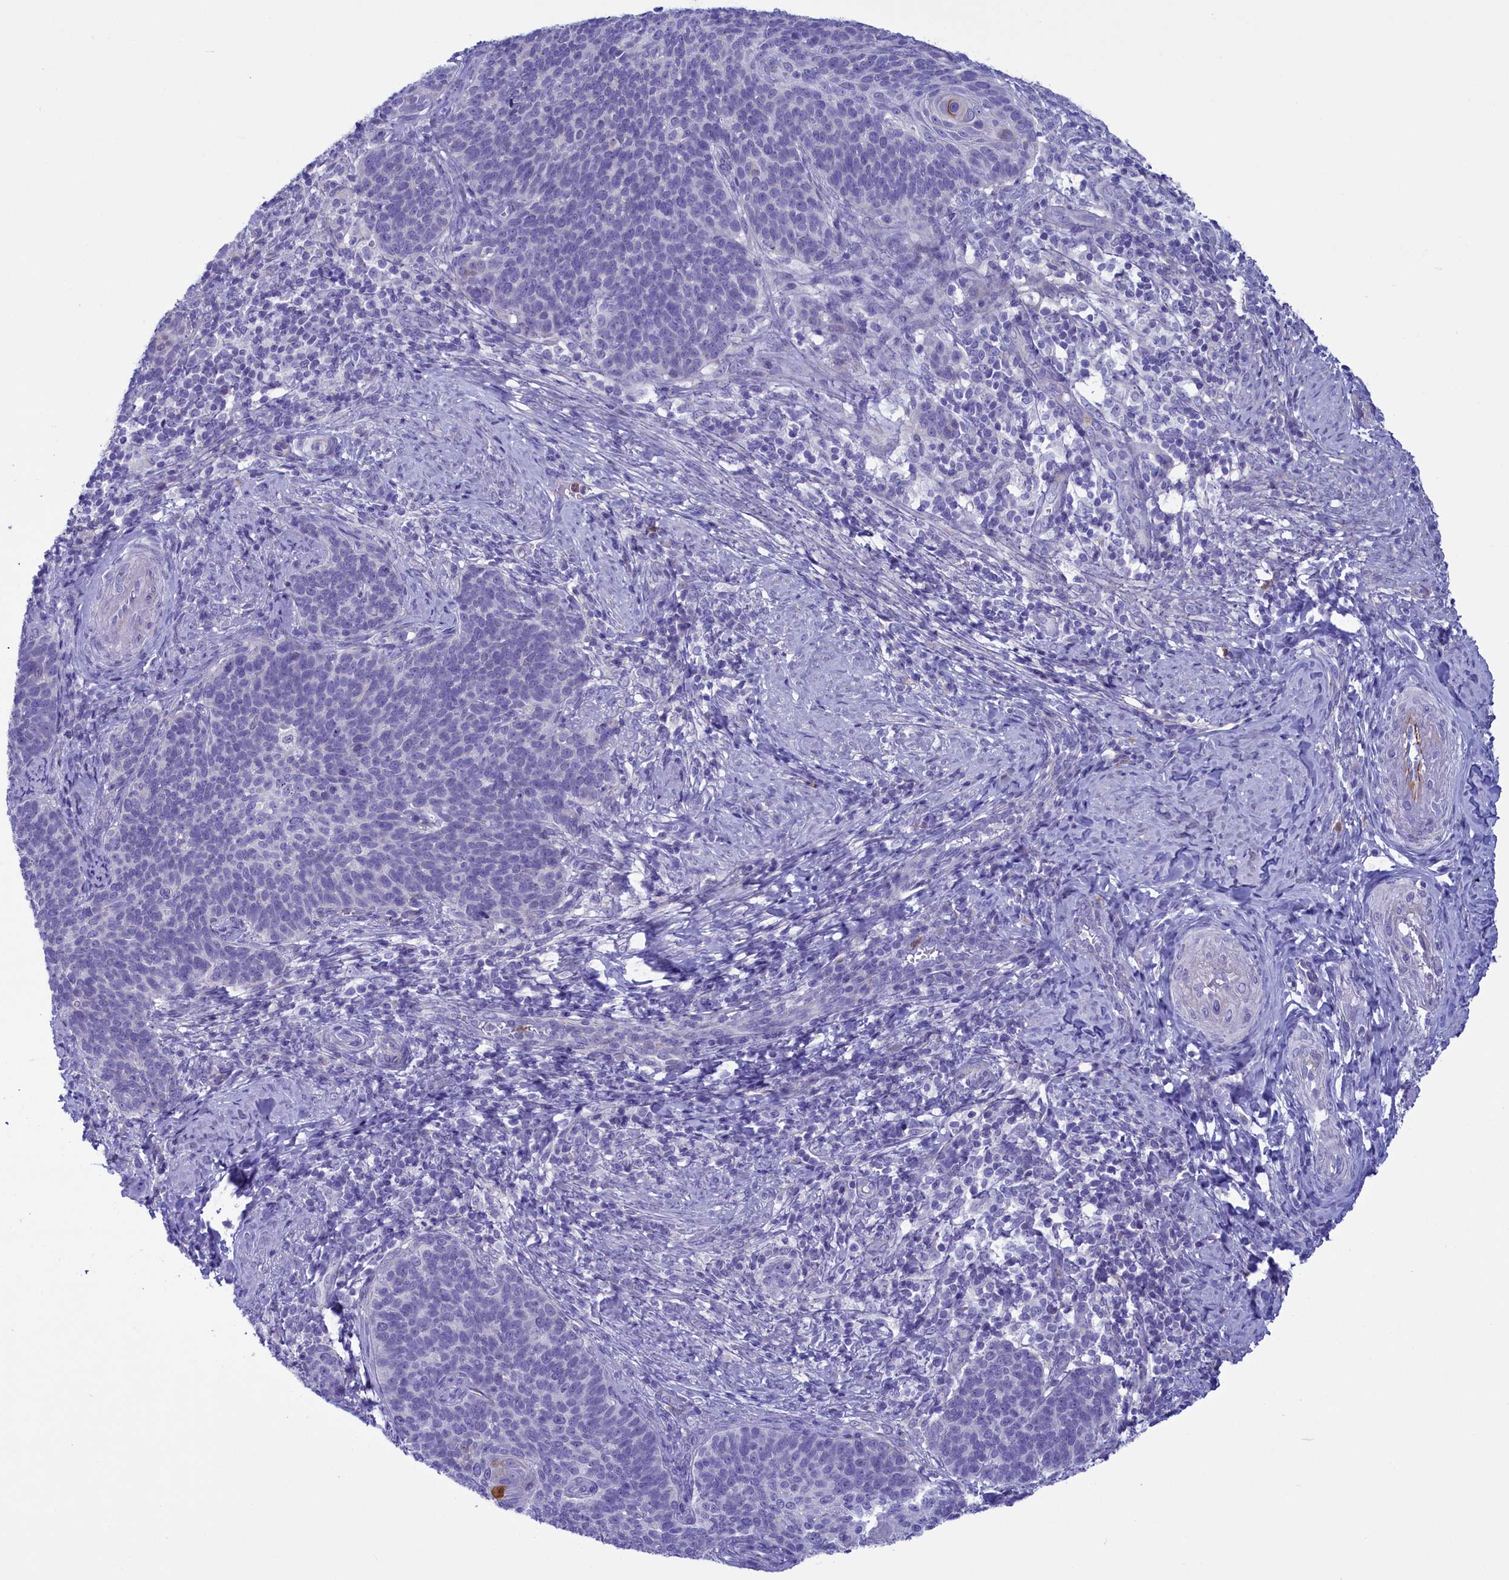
{"staining": {"intensity": "negative", "quantity": "none", "location": "none"}, "tissue": "cervical cancer", "cell_type": "Tumor cells", "image_type": "cancer", "snomed": [{"axis": "morphology", "description": "Normal tissue, NOS"}, {"axis": "morphology", "description": "Squamous cell carcinoma, NOS"}, {"axis": "topography", "description": "Cervix"}], "caption": "The IHC micrograph has no significant expression in tumor cells of cervical cancer tissue. The staining was performed using DAB to visualize the protein expression in brown, while the nuclei were stained in blue with hematoxylin (Magnification: 20x).", "gene": "LOXL1", "patient": {"sex": "female", "age": 39}}